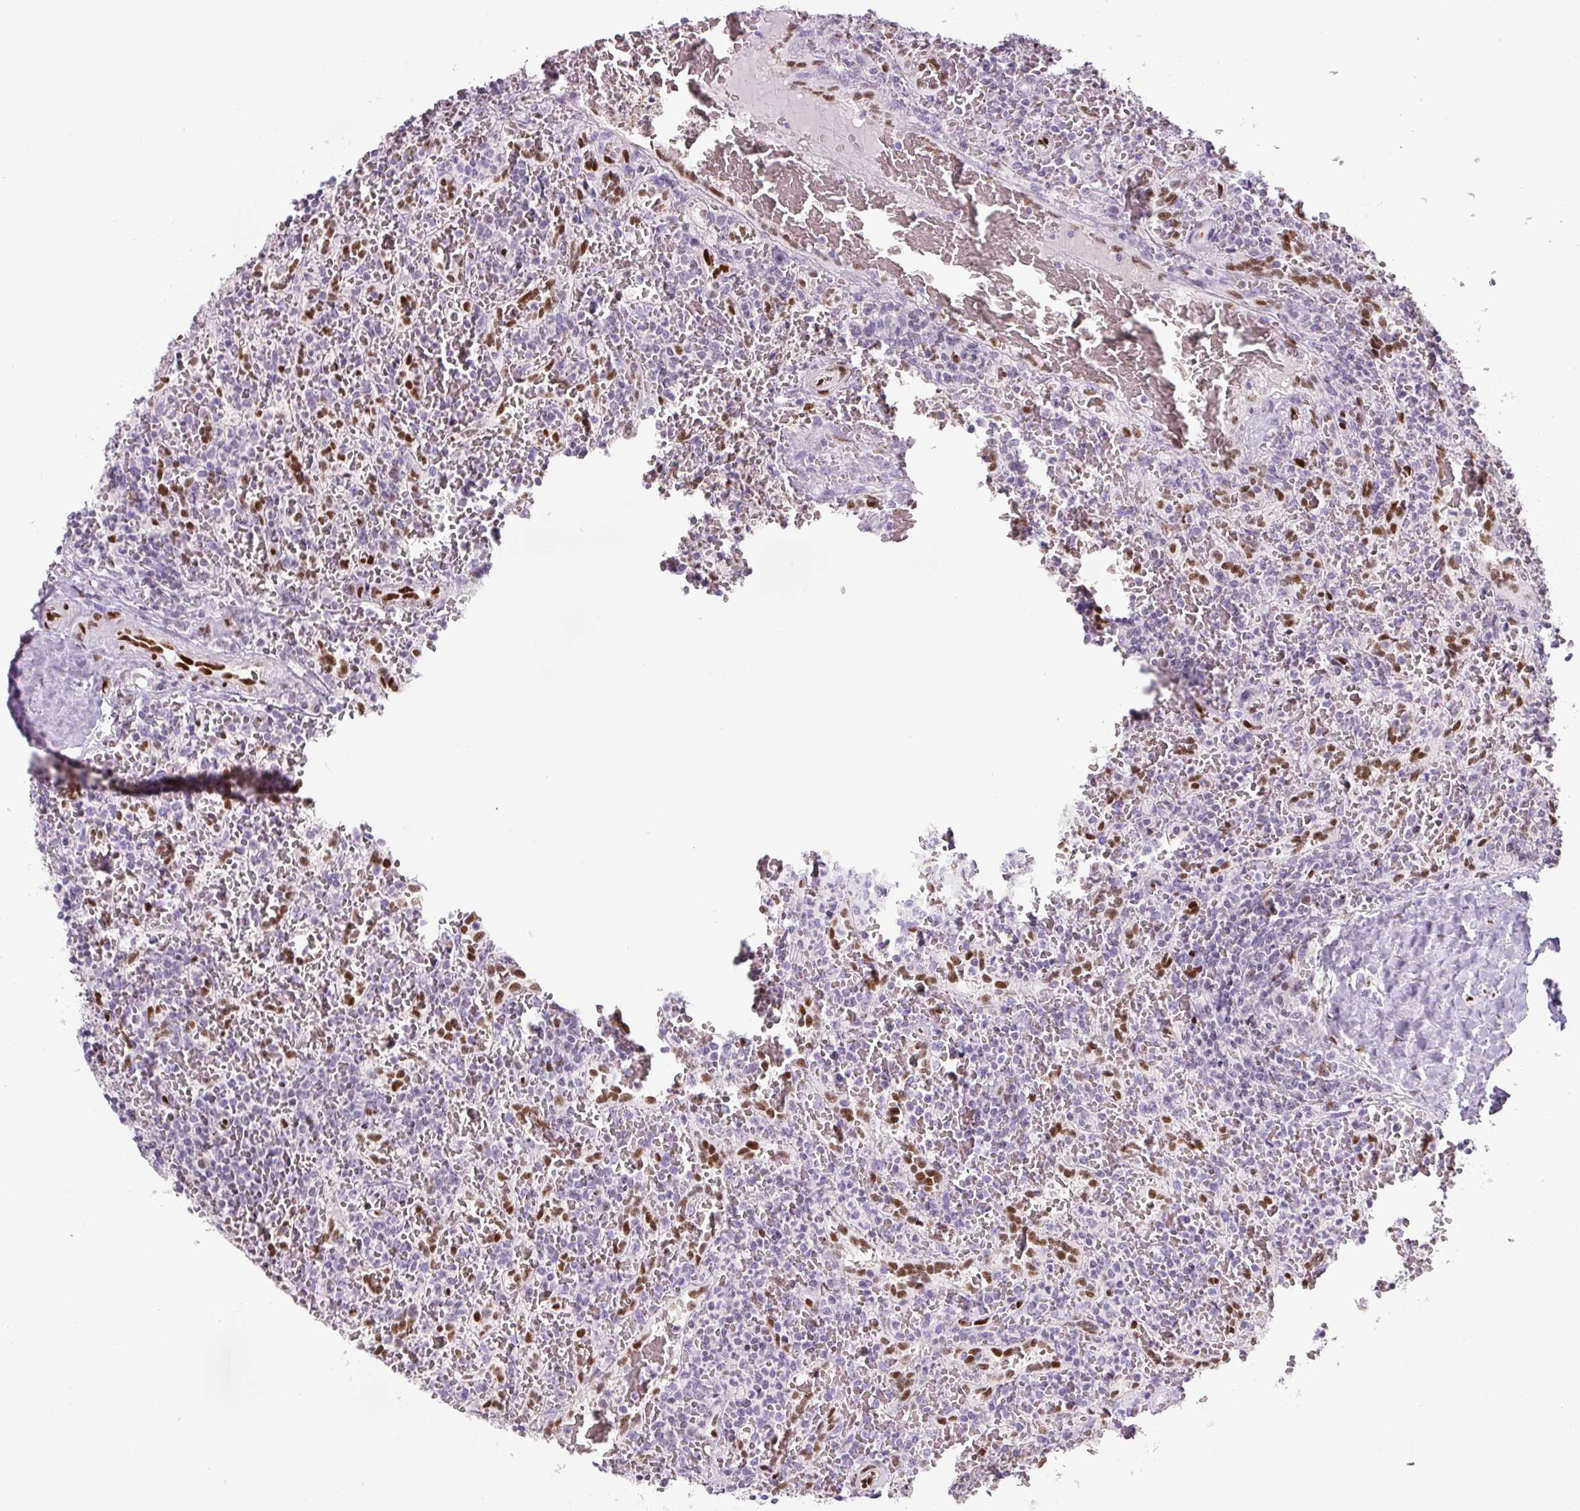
{"staining": {"intensity": "negative", "quantity": "none", "location": "none"}, "tissue": "lymphoma", "cell_type": "Tumor cells", "image_type": "cancer", "snomed": [{"axis": "morphology", "description": "Malignant lymphoma, non-Hodgkin's type, Low grade"}, {"axis": "topography", "description": "Spleen"}], "caption": "DAB (3,3'-diaminobenzidine) immunohistochemical staining of human low-grade malignant lymphoma, non-Hodgkin's type demonstrates no significant positivity in tumor cells.", "gene": "ZEB1", "patient": {"sex": "female", "age": 64}}